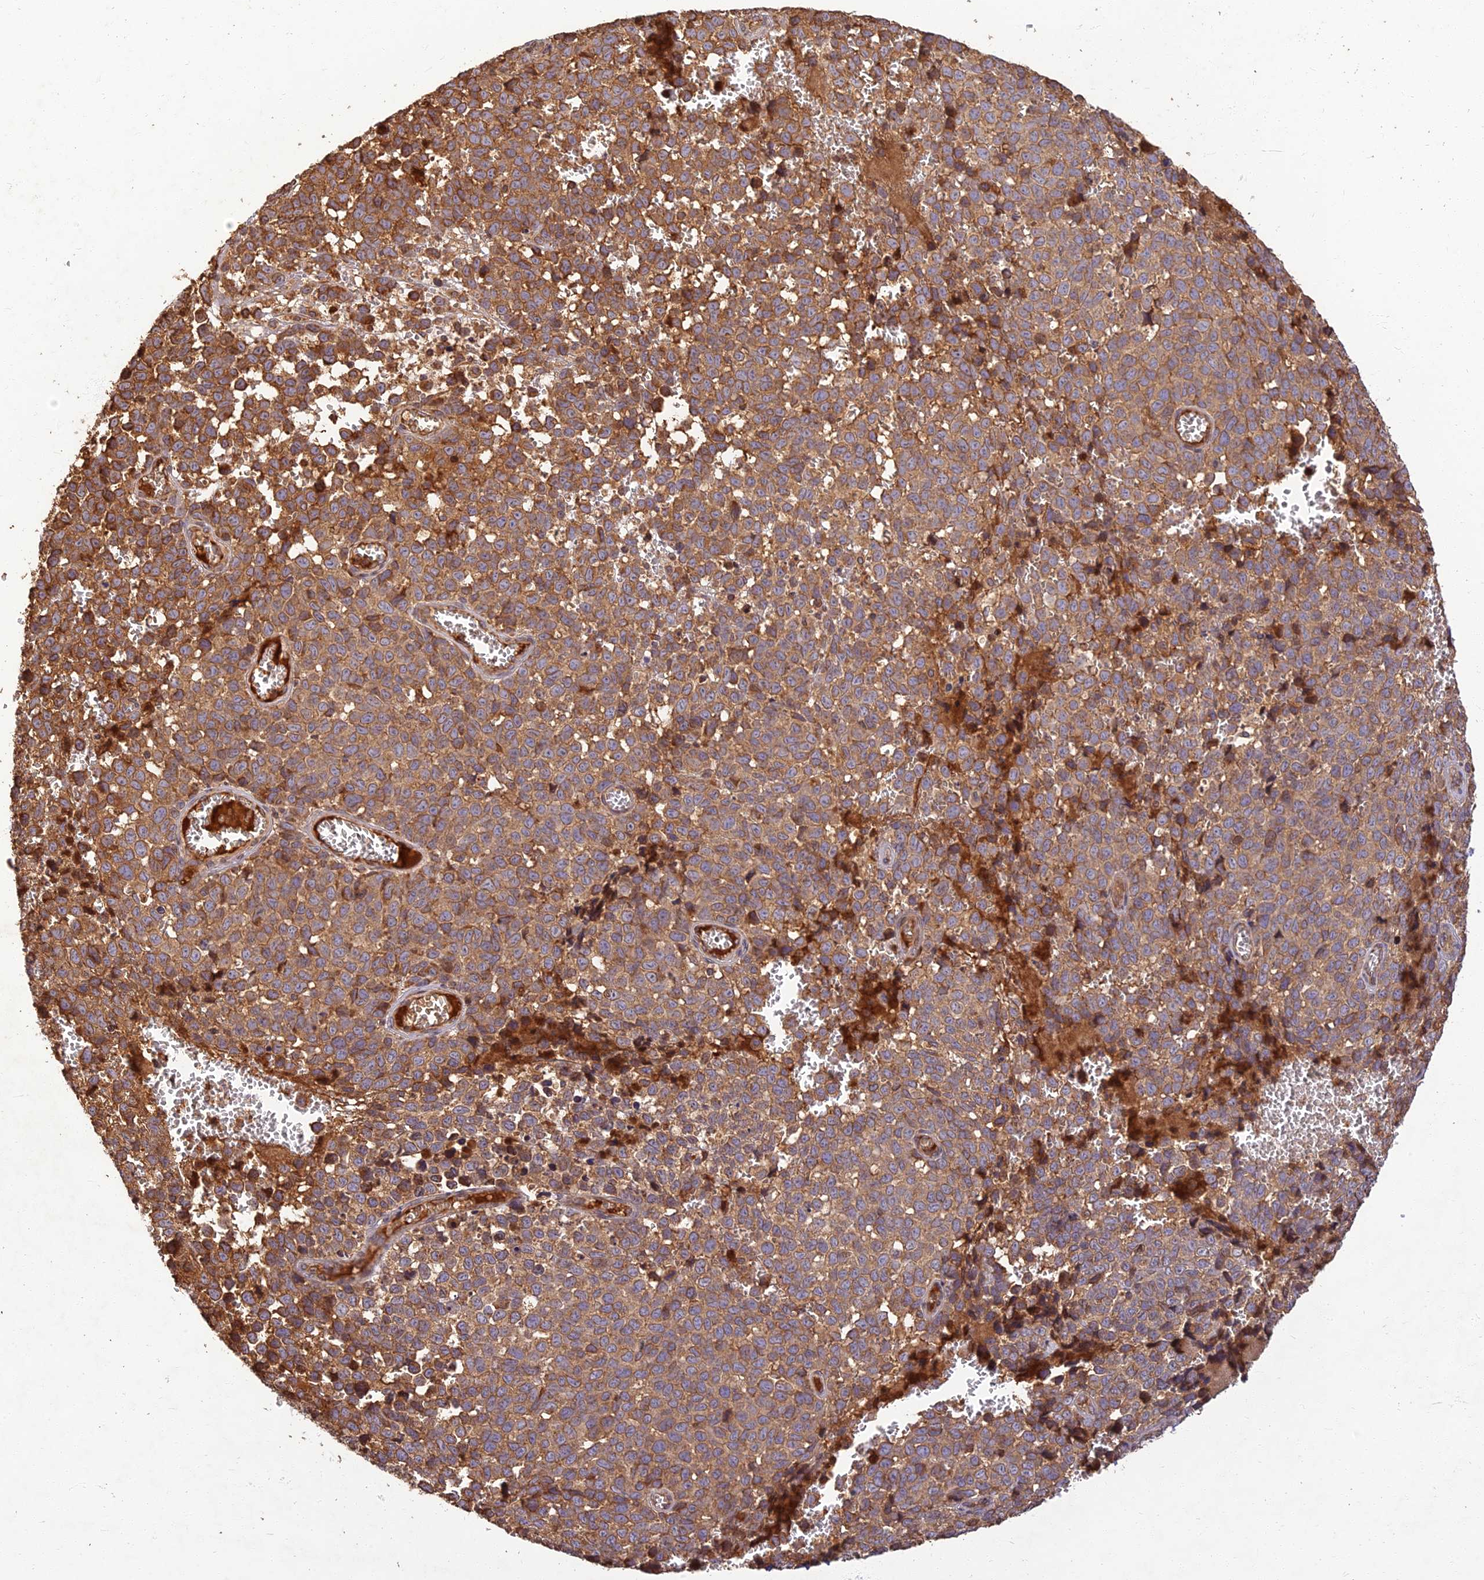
{"staining": {"intensity": "moderate", "quantity": ">75%", "location": "cytoplasmic/membranous"}, "tissue": "melanoma", "cell_type": "Tumor cells", "image_type": "cancer", "snomed": [{"axis": "morphology", "description": "Malignant melanoma, NOS"}, {"axis": "topography", "description": "Nose, NOS"}], "caption": "Protein staining displays moderate cytoplasmic/membranous staining in approximately >75% of tumor cells in melanoma. (Brightfield microscopy of DAB IHC at high magnification).", "gene": "CORO1C", "patient": {"sex": "female", "age": 48}}